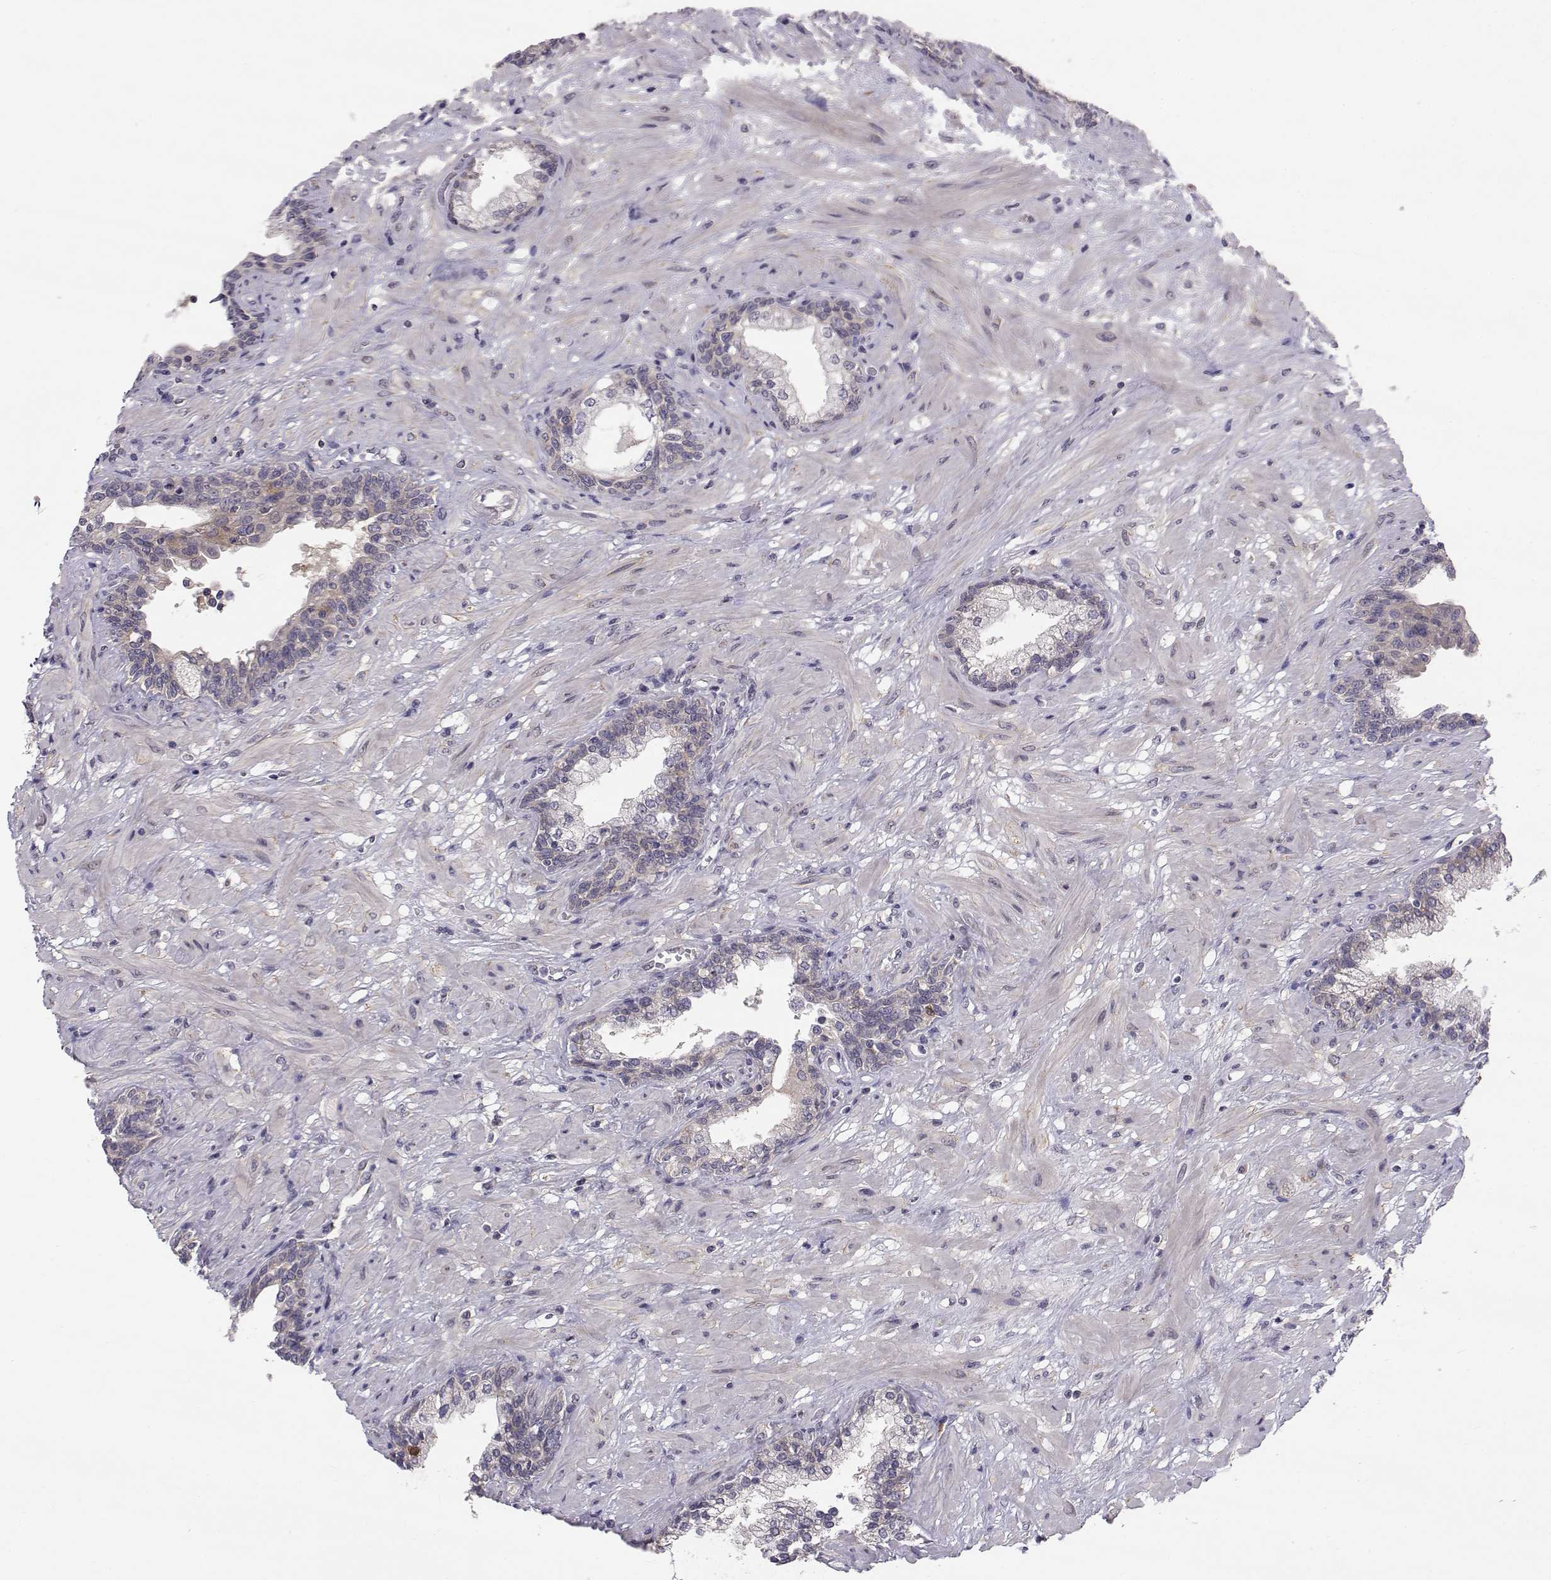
{"staining": {"intensity": "negative", "quantity": "none", "location": "none"}, "tissue": "prostate", "cell_type": "Glandular cells", "image_type": "normal", "snomed": [{"axis": "morphology", "description": "Normal tissue, NOS"}, {"axis": "topography", "description": "Prostate"}], "caption": "IHC of benign prostate displays no expression in glandular cells.", "gene": "PEX5L", "patient": {"sex": "male", "age": 63}}